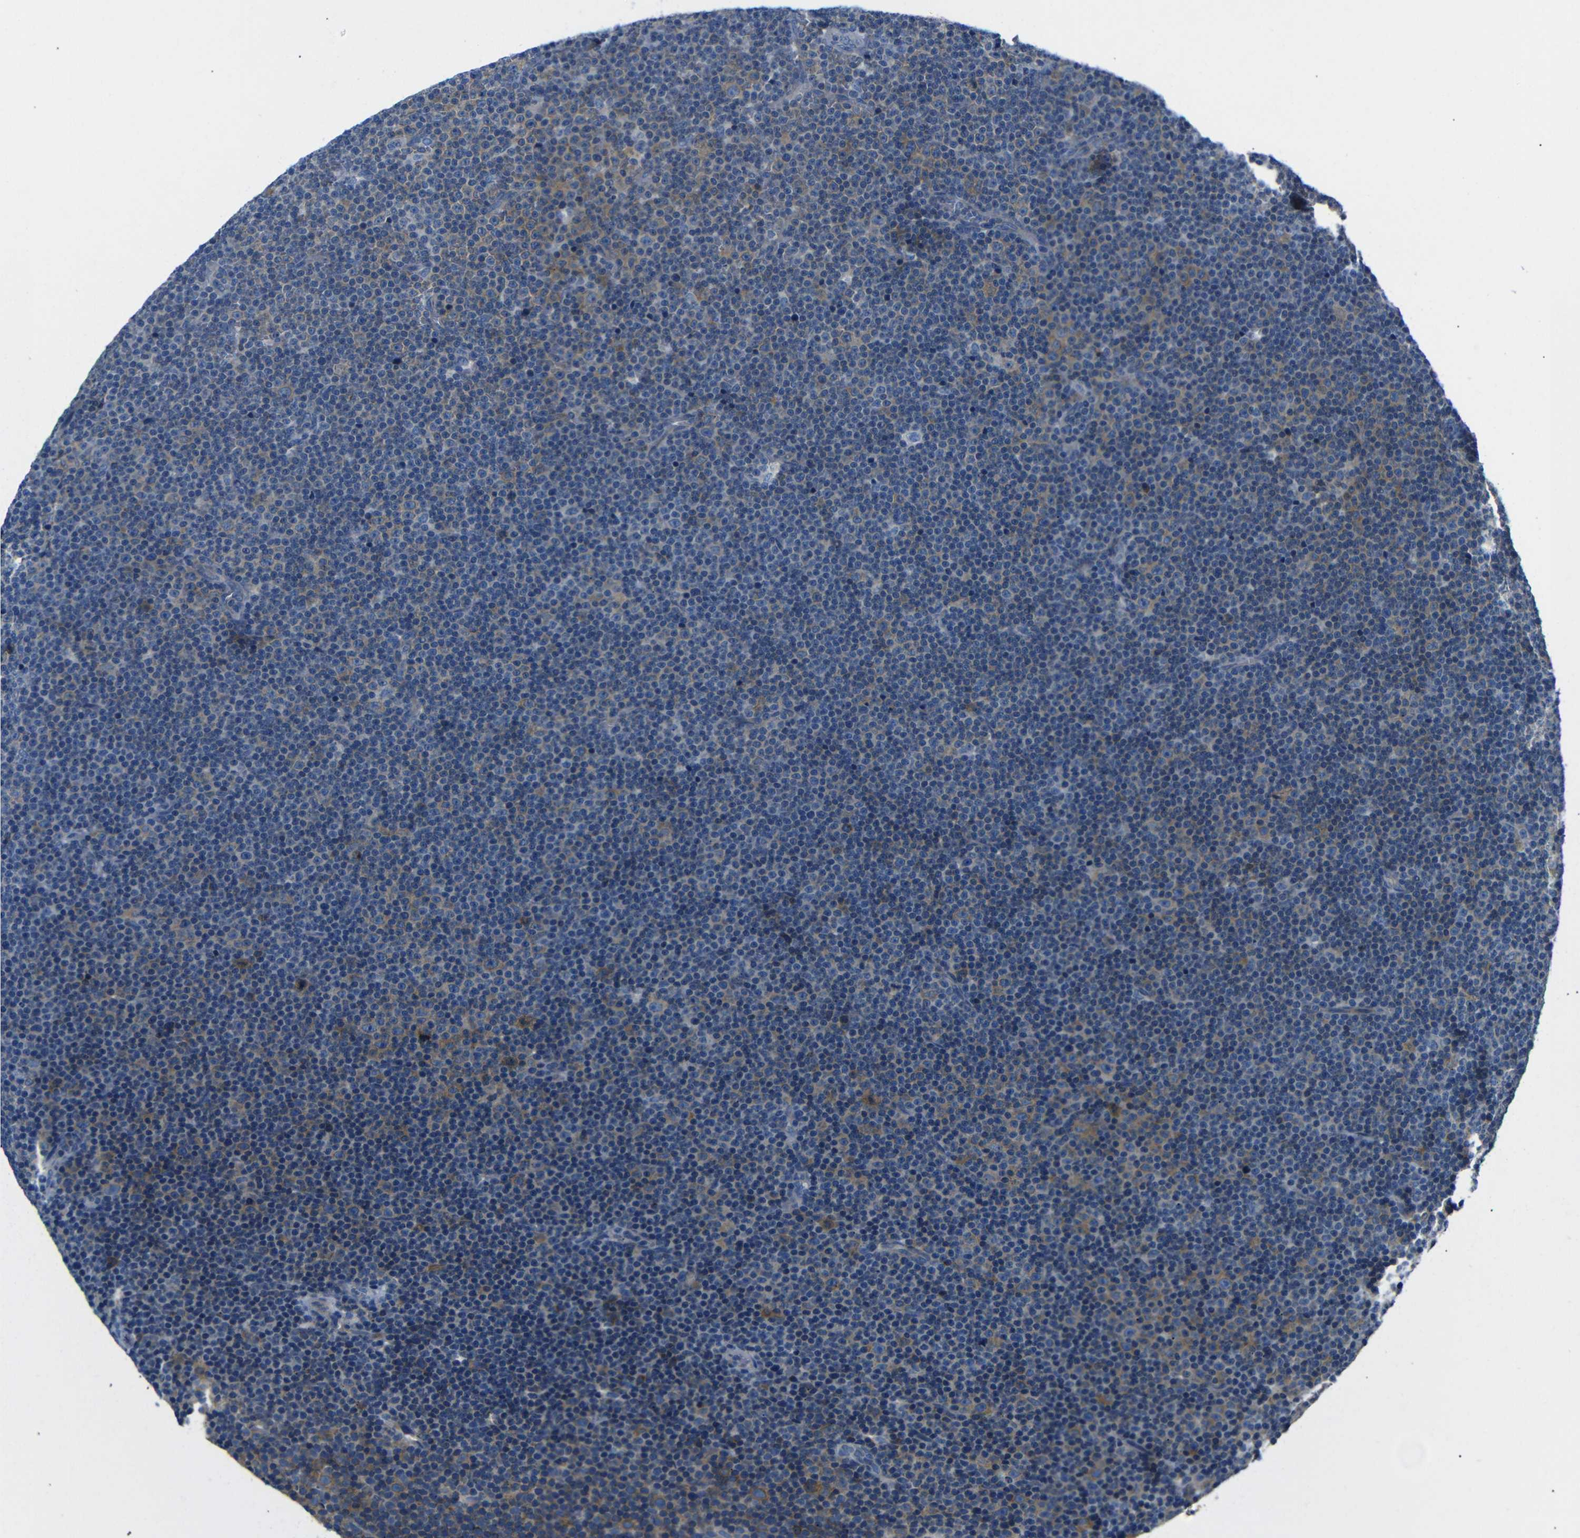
{"staining": {"intensity": "weak", "quantity": "<25%", "location": "cytoplasmic/membranous"}, "tissue": "lymphoma", "cell_type": "Tumor cells", "image_type": "cancer", "snomed": [{"axis": "morphology", "description": "Malignant lymphoma, non-Hodgkin's type, Low grade"}, {"axis": "topography", "description": "Lymph node"}], "caption": "Protein analysis of lymphoma reveals no significant expression in tumor cells.", "gene": "DCP1A", "patient": {"sex": "female", "age": 67}}